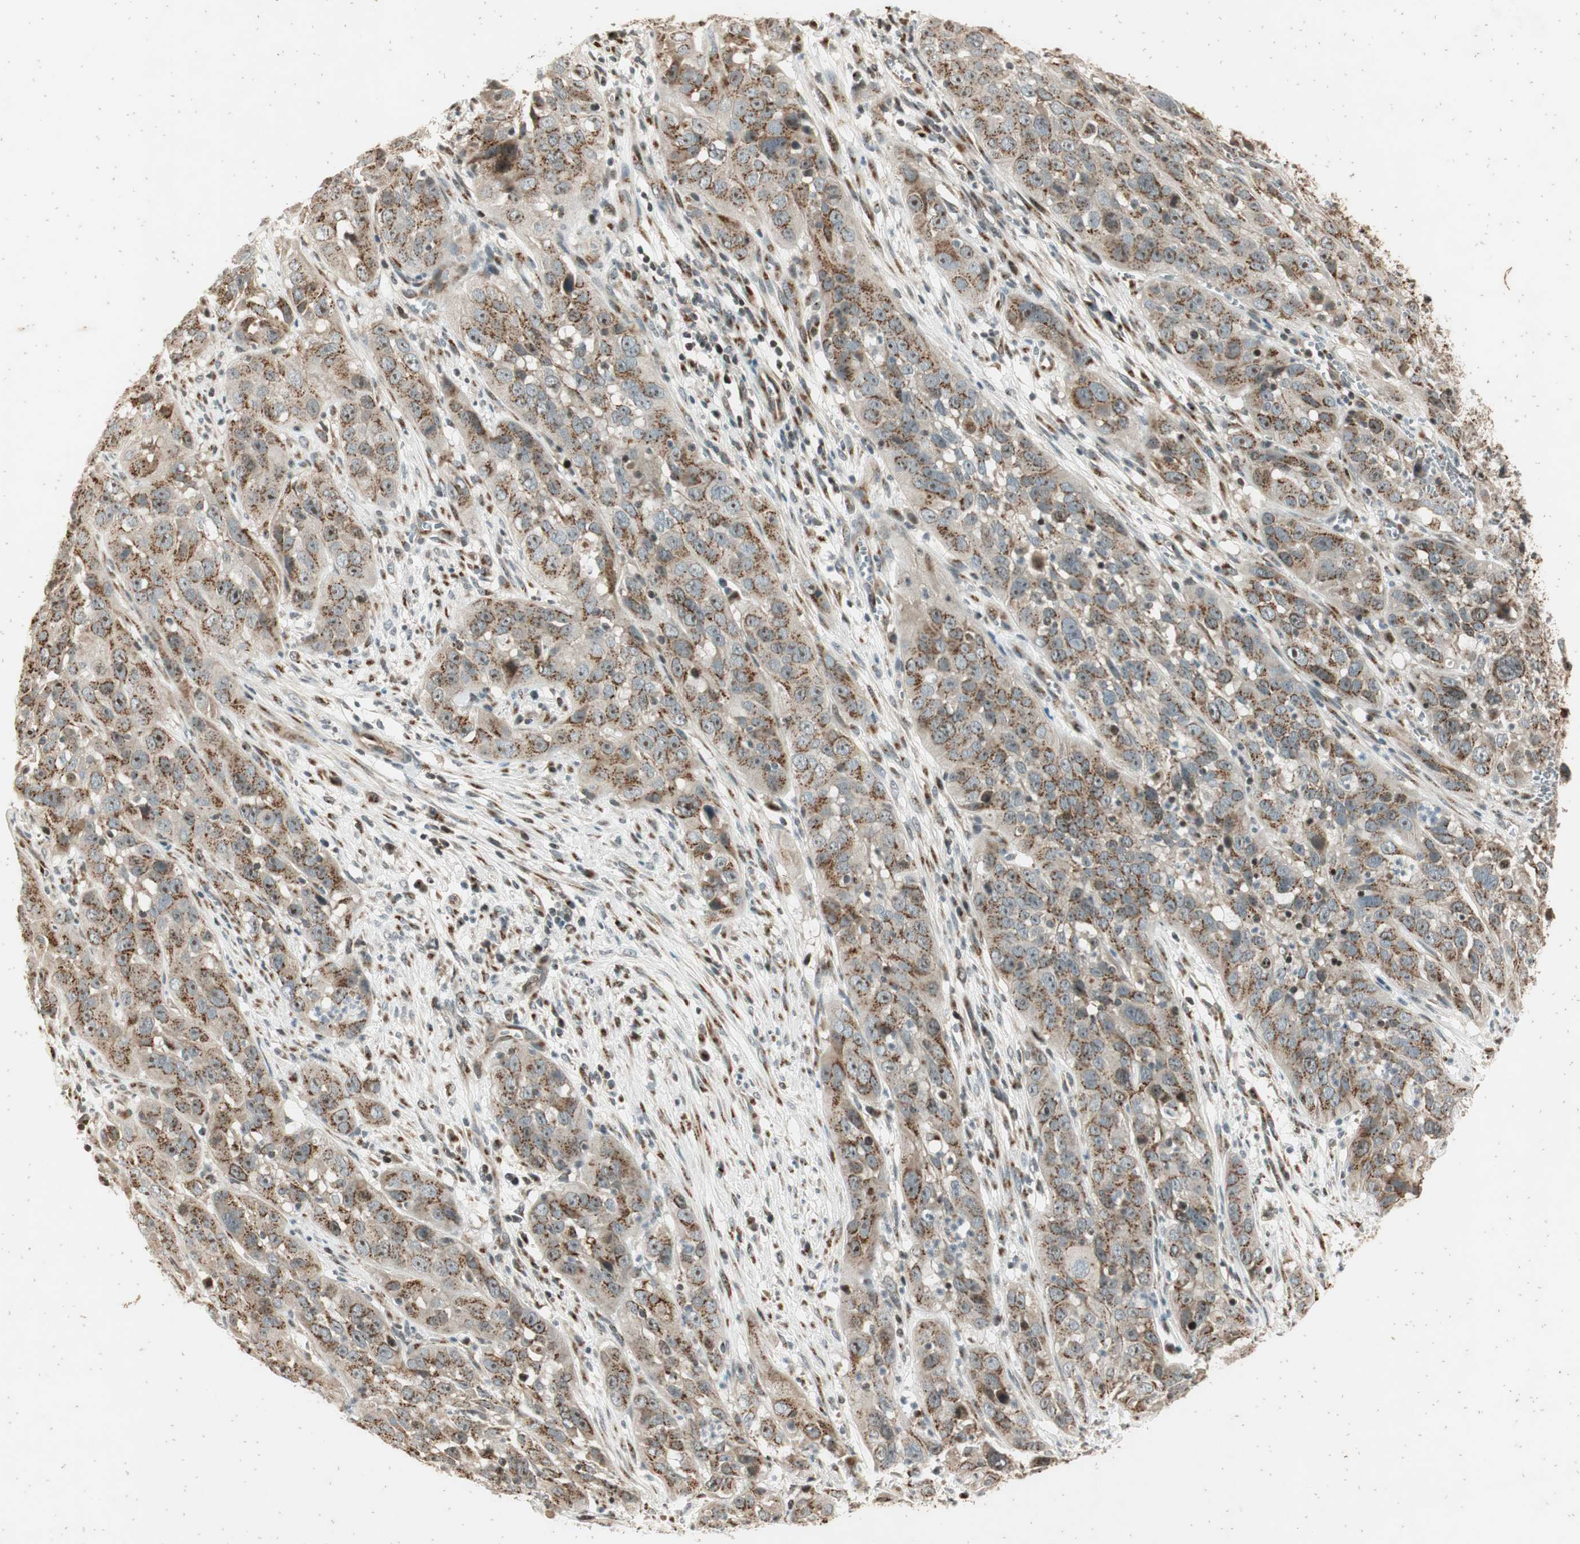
{"staining": {"intensity": "weak", "quantity": ">75%", "location": "cytoplasmic/membranous"}, "tissue": "cervical cancer", "cell_type": "Tumor cells", "image_type": "cancer", "snomed": [{"axis": "morphology", "description": "Squamous cell carcinoma, NOS"}, {"axis": "topography", "description": "Cervix"}], "caption": "Protein analysis of cervical cancer (squamous cell carcinoma) tissue demonstrates weak cytoplasmic/membranous staining in approximately >75% of tumor cells.", "gene": "NEO1", "patient": {"sex": "female", "age": 32}}